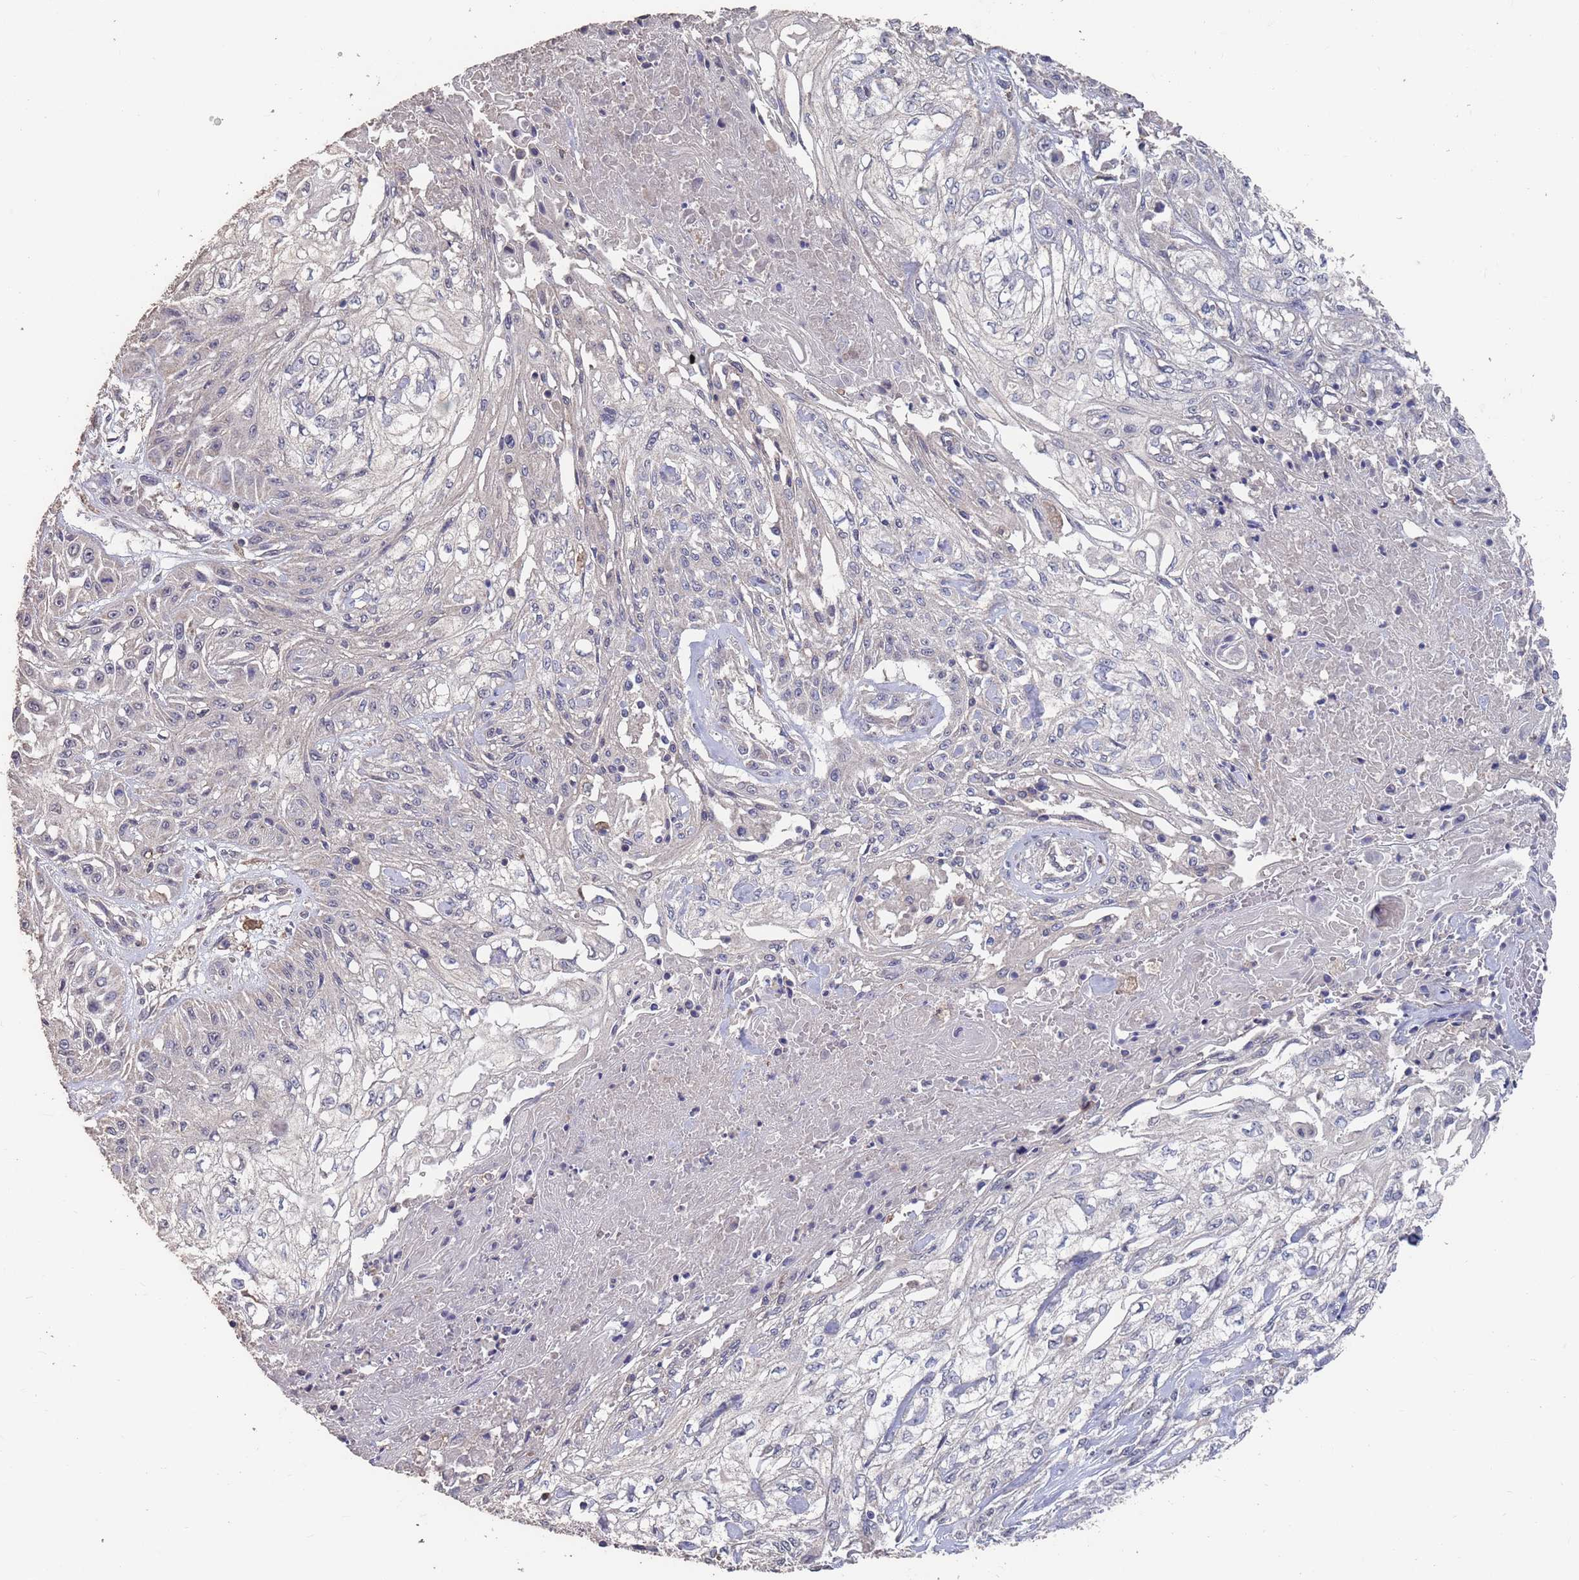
{"staining": {"intensity": "negative", "quantity": "none", "location": "none"}, "tissue": "skin cancer", "cell_type": "Tumor cells", "image_type": "cancer", "snomed": [{"axis": "morphology", "description": "Squamous cell carcinoma, NOS"}, {"axis": "morphology", "description": "Squamous cell carcinoma, metastatic, NOS"}, {"axis": "topography", "description": "Skin"}, {"axis": "topography", "description": "Lymph node"}], "caption": "Histopathology image shows no significant protein expression in tumor cells of metastatic squamous cell carcinoma (skin).", "gene": "BTBD18", "patient": {"sex": "male", "age": 75}}